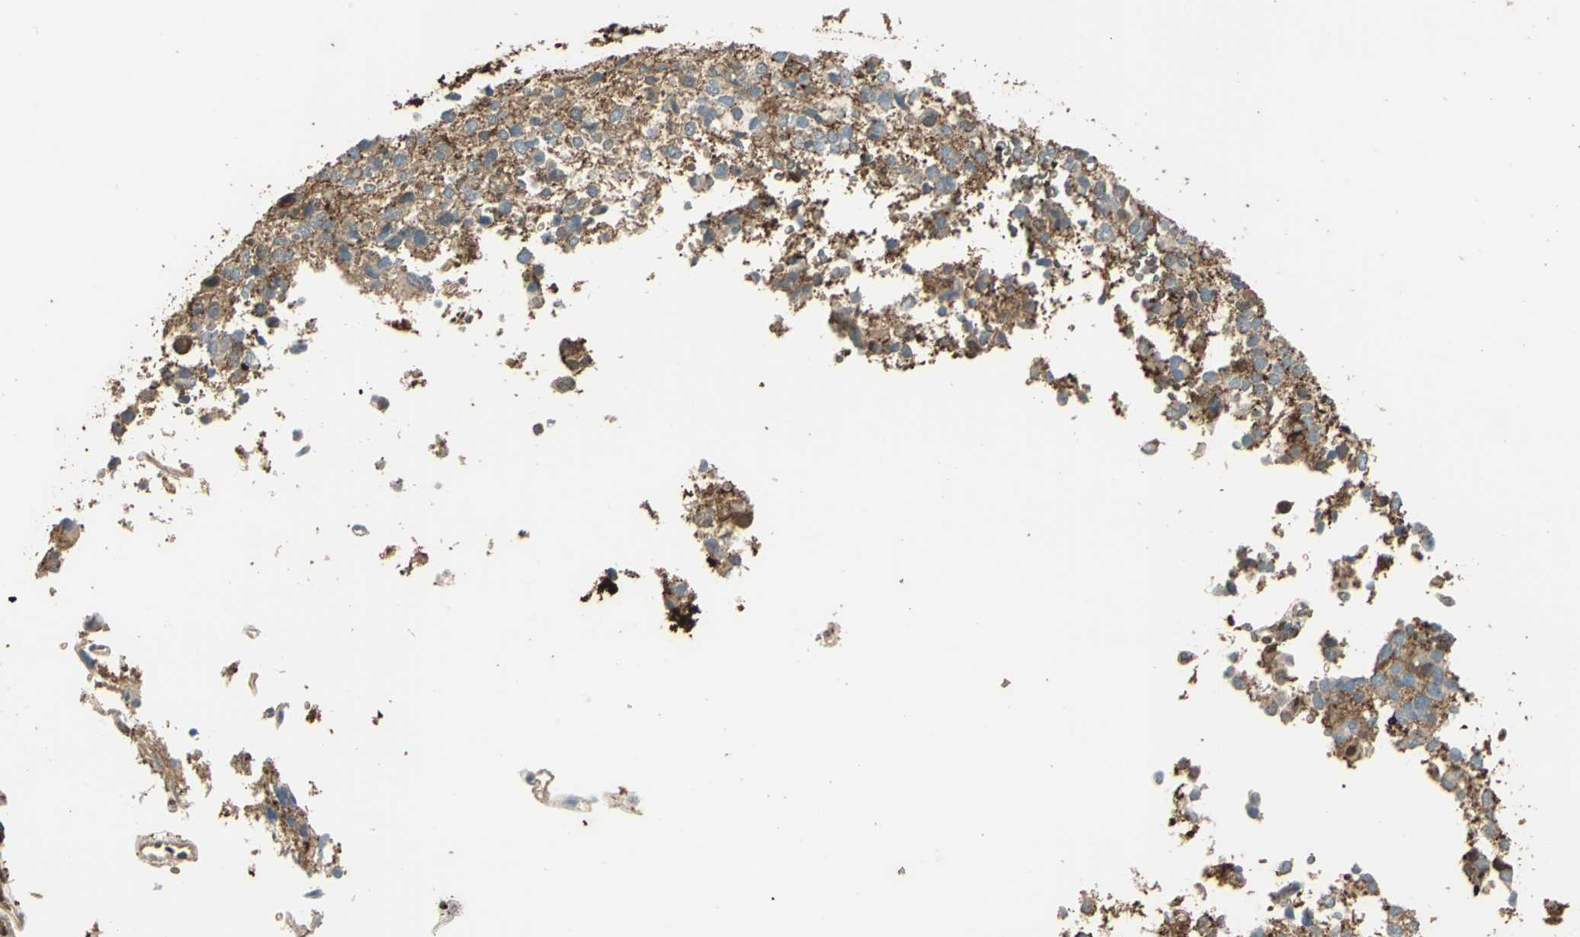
{"staining": {"intensity": "strong", "quantity": "<25%", "location": "cytoplasmic/membranous,nuclear"}, "tissue": "glioma", "cell_type": "Tumor cells", "image_type": "cancer", "snomed": [{"axis": "morphology", "description": "Glioma, malignant, High grade"}, {"axis": "topography", "description": "Brain"}], "caption": "Immunohistochemical staining of human high-grade glioma (malignant) shows medium levels of strong cytoplasmic/membranous and nuclear protein staining in about <25% of tumor cells.", "gene": "DDAH1", "patient": {"sex": "male", "age": 47}}